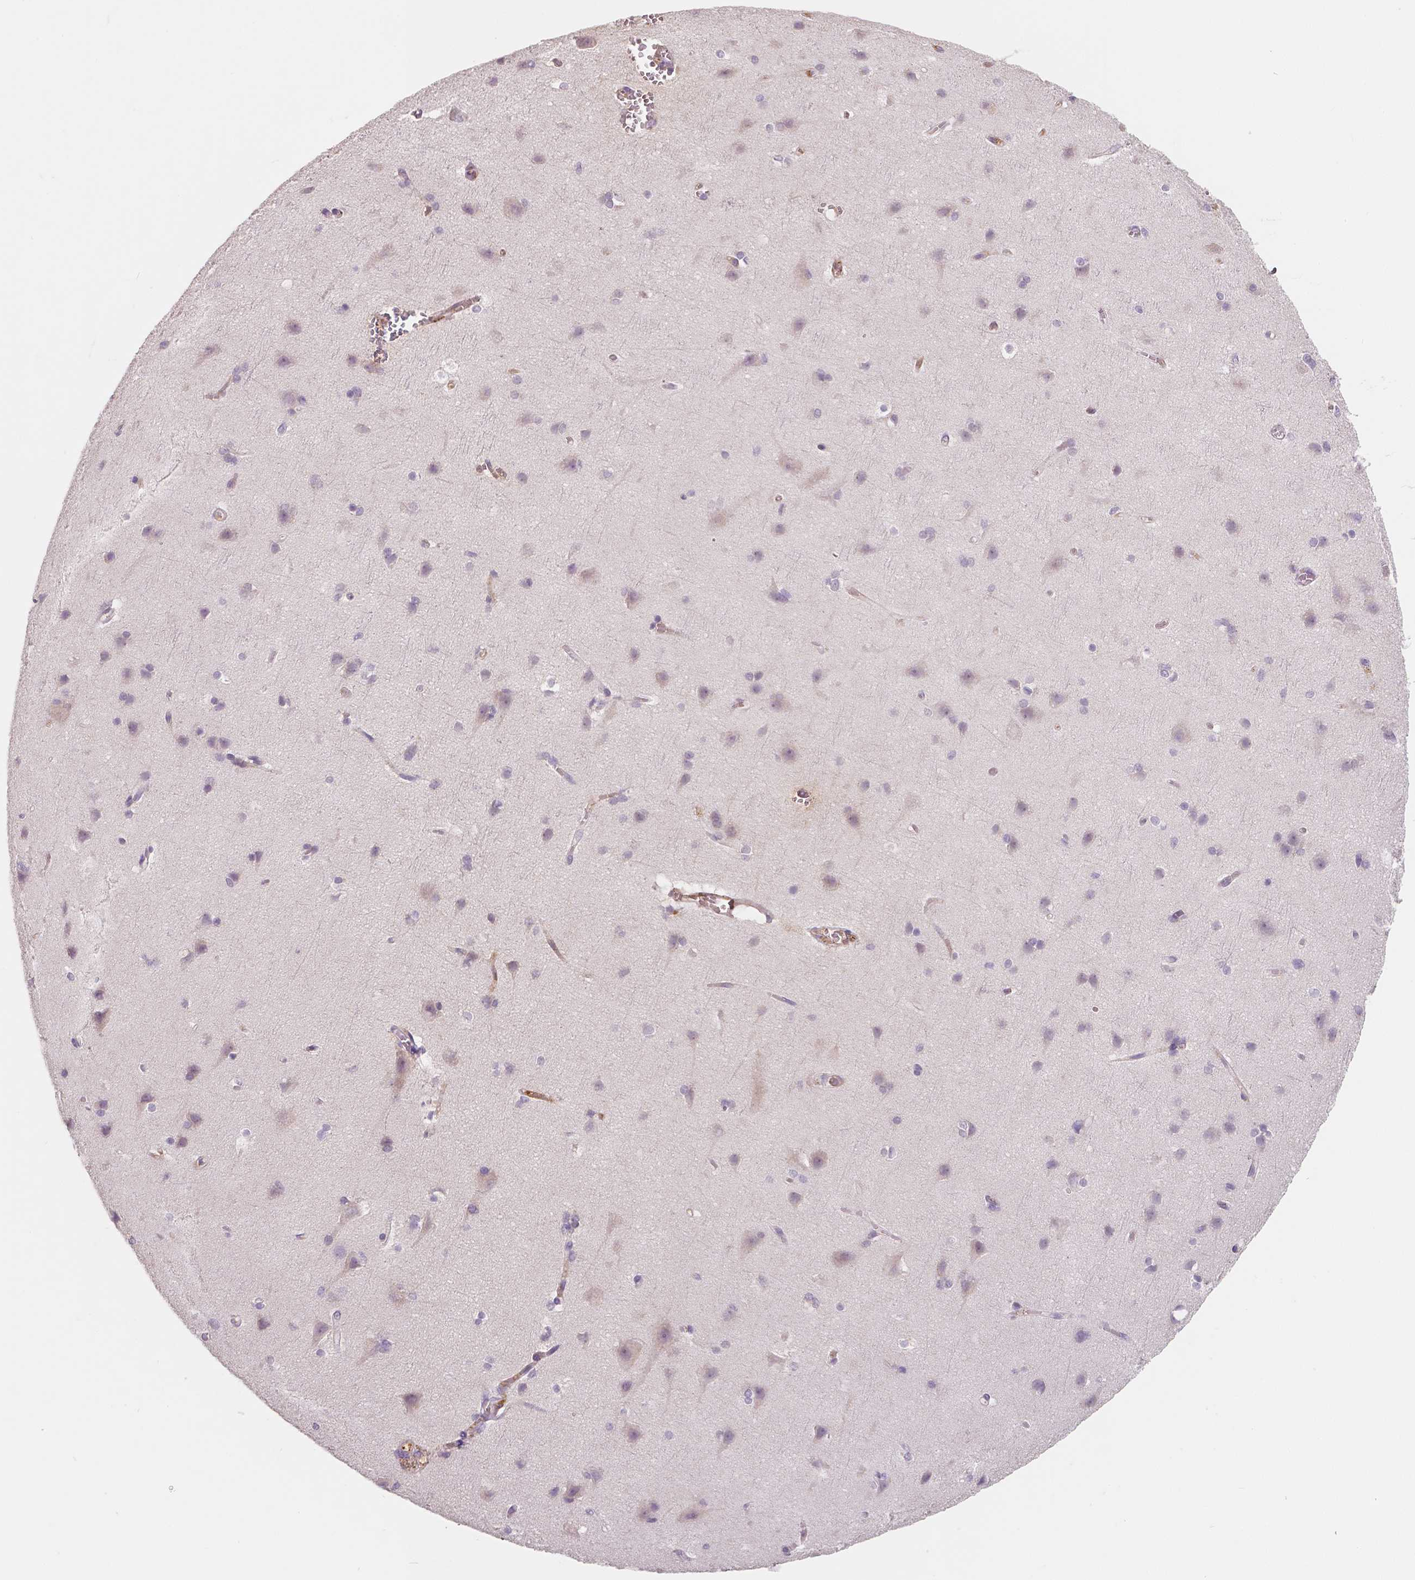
{"staining": {"intensity": "weak", "quantity": "25%-75%", "location": "cytoplasmic/membranous"}, "tissue": "cerebral cortex", "cell_type": "Endothelial cells", "image_type": "normal", "snomed": [{"axis": "morphology", "description": "Normal tissue, NOS"}, {"axis": "topography", "description": "Cerebral cortex"}], "caption": "This histopathology image demonstrates immunohistochemistry staining of benign cerebral cortex, with low weak cytoplasmic/membranous positivity in about 25%-75% of endothelial cells.", "gene": "APOA4", "patient": {"sex": "male", "age": 37}}